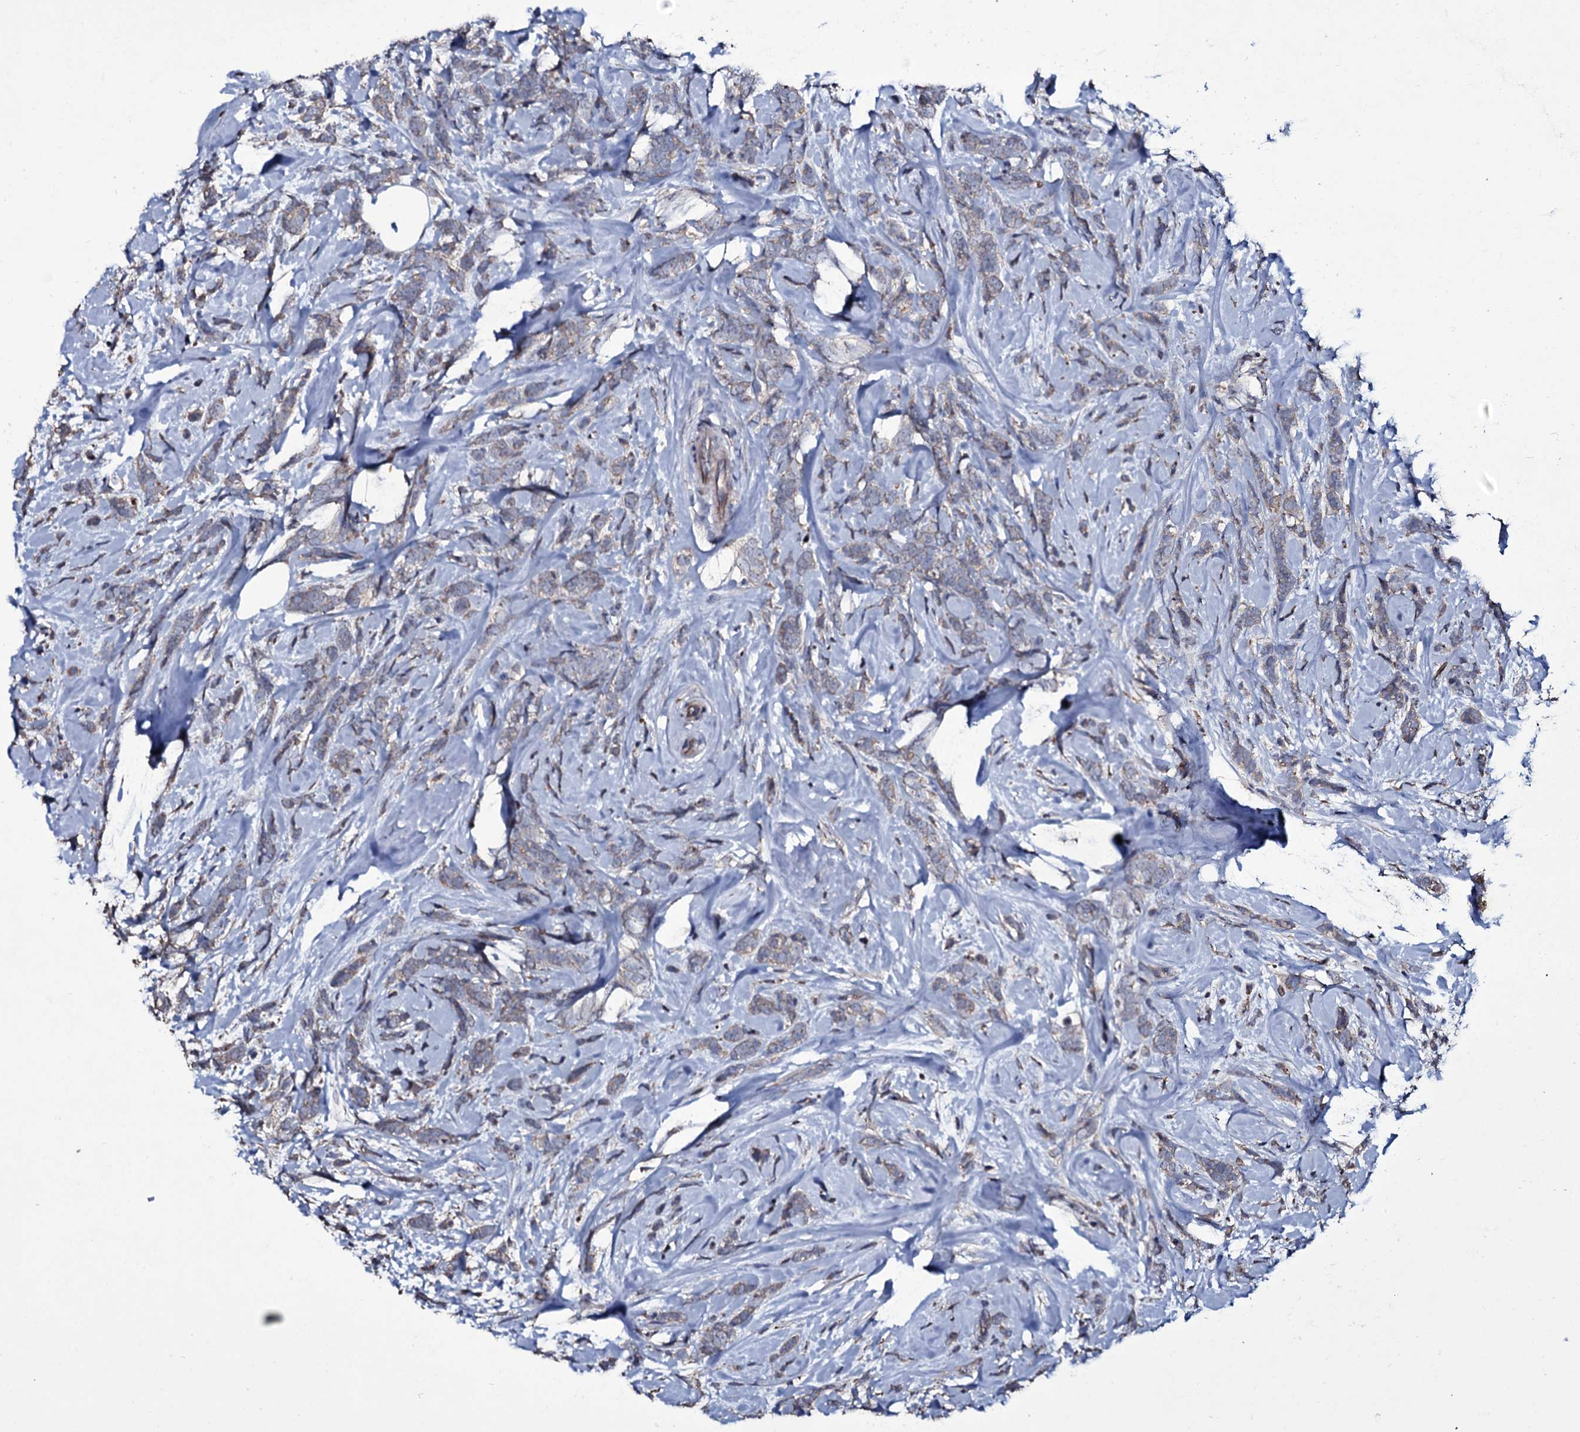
{"staining": {"intensity": "weak", "quantity": "<25%", "location": "cytoplasmic/membranous"}, "tissue": "breast cancer", "cell_type": "Tumor cells", "image_type": "cancer", "snomed": [{"axis": "morphology", "description": "Lobular carcinoma"}, {"axis": "topography", "description": "Breast"}], "caption": "This is a histopathology image of immunohistochemistry staining of breast cancer (lobular carcinoma), which shows no staining in tumor cells. (IHC, brightfield microscopy, high magnification).", "gene": "ZSWIM8", "patient": {"sex": "female", "age": 58}}